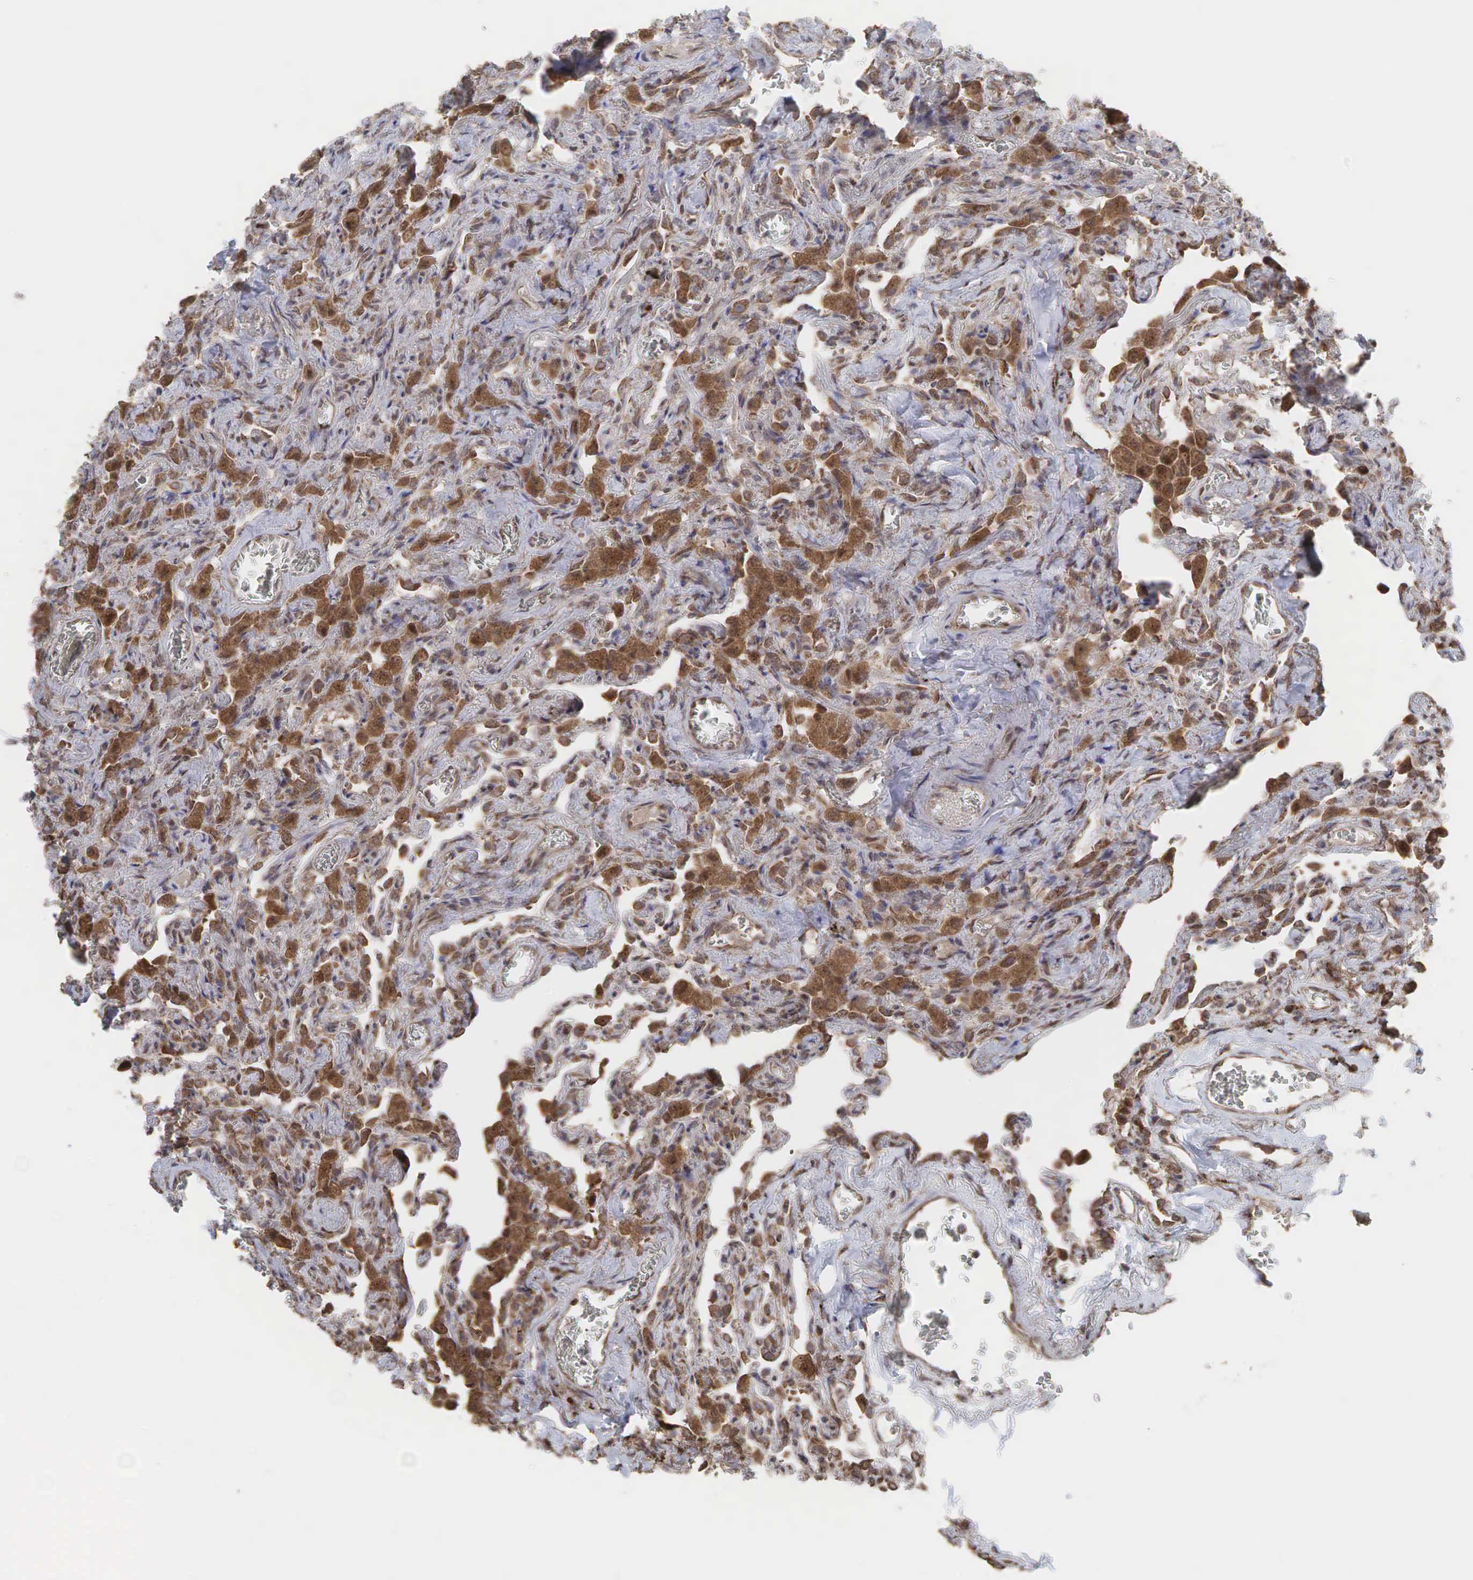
{"staining": {"intensity": "strong", "quantity": "25%-75%", "location": "cytoplasmic/membranous,nuclear"}, "tissue": "lung", "cell_type": "Alveolar cells", "image_type": "normal", "snomed": [{"axis": "morphology", "description": "Normal tissue, NOS"}, {"axis": "topography", "description": "Lung"}], "caption": "Approximately 25%-75% of alveolar cells in benign lung show strong cytoplasmic/membranous,nuclear protein staining as visualized by brown immunohistochemical staining.", "gene": "PABPC5", "patient": {"sex": "male", "age": 73}}